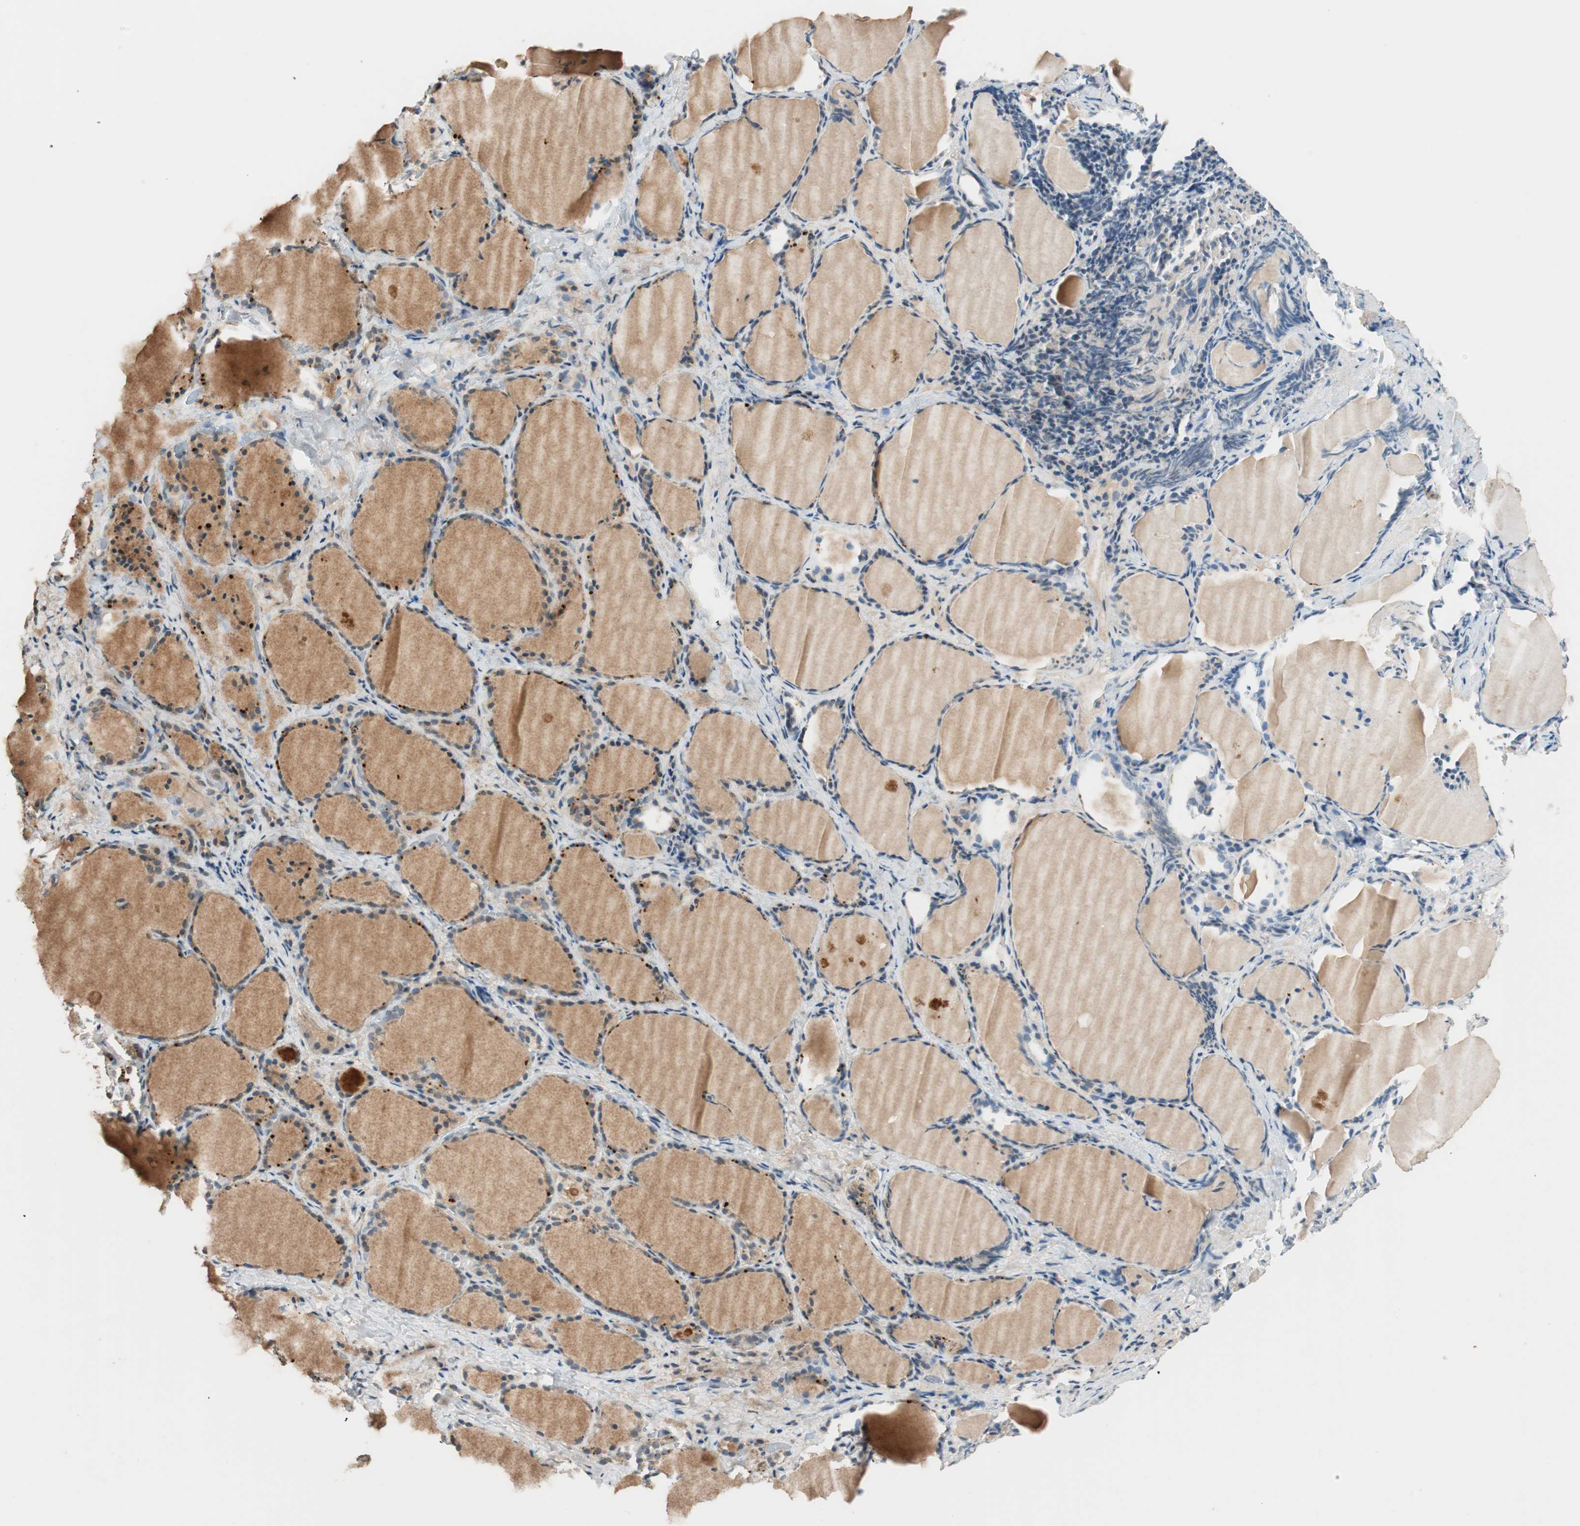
{"staining": {"intensity": "weak", "quantity": ">75%", "location": "cytoplasmic/membranous"}, "tissue": "thyroid gland", "cell_type": "Glandular cells", "image_type": "normal", "snomed": [{"axis": "morphology", "description": "Normal tissue, NOS"}, {"axis": "morphology", "description": "Papillary adenocarcinoma, NOS"}, {"axis": "topography", "description": "Thyroid gland"}], "caption": "Weak cytoplasmic/membranous positivity for a protein is appreciated in approximately >75% of glandular cells of benign thyroid gland using immunohistochemistry.", "gene": "GLB1", "patient": {"sex": "female", "age": 30}}